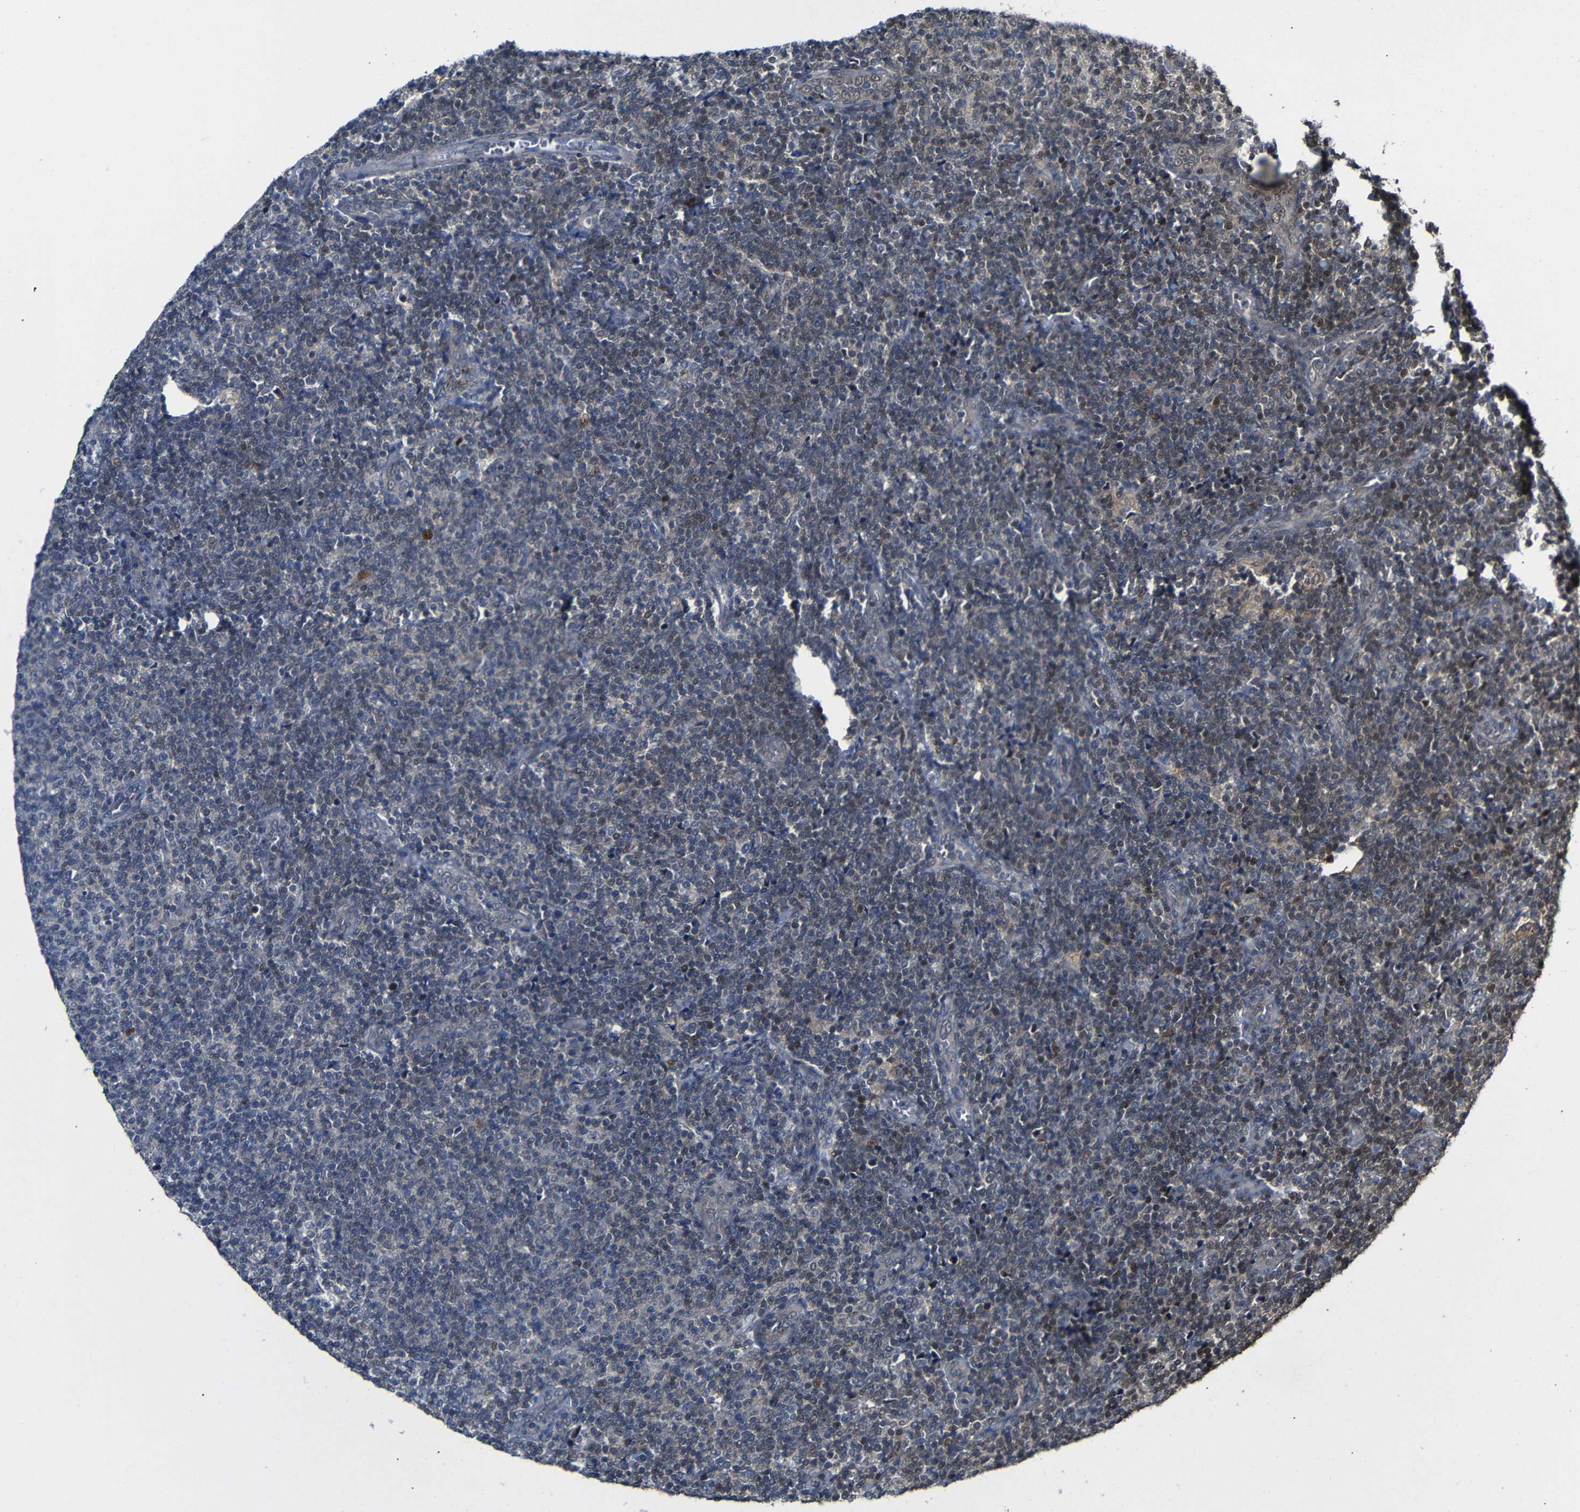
{"staining": {"intensity": "weak", "quantity": "25%-75%", "location": "nuclear"}, "tissue": "lymphoma", "cell_type": "Tumor cells", "image_type": "cancer", "snomed": [{"axis": "morphology", "description": "Malignant lymphoma, non-Hodgkin's type, Low grade"}, {"axis": "topography", "description": "Lymph node"}], "caption": "An immunohistochemistry (IHC) micrograph of tumor tissue is shown. Protein staining in brown shows weak nuclear positivity in low-grade malignant lymphoma, non-Hodgkin's type within tumor cells.", "gene": "ATG12", "patient": {"sex": "male", "age": 66}}